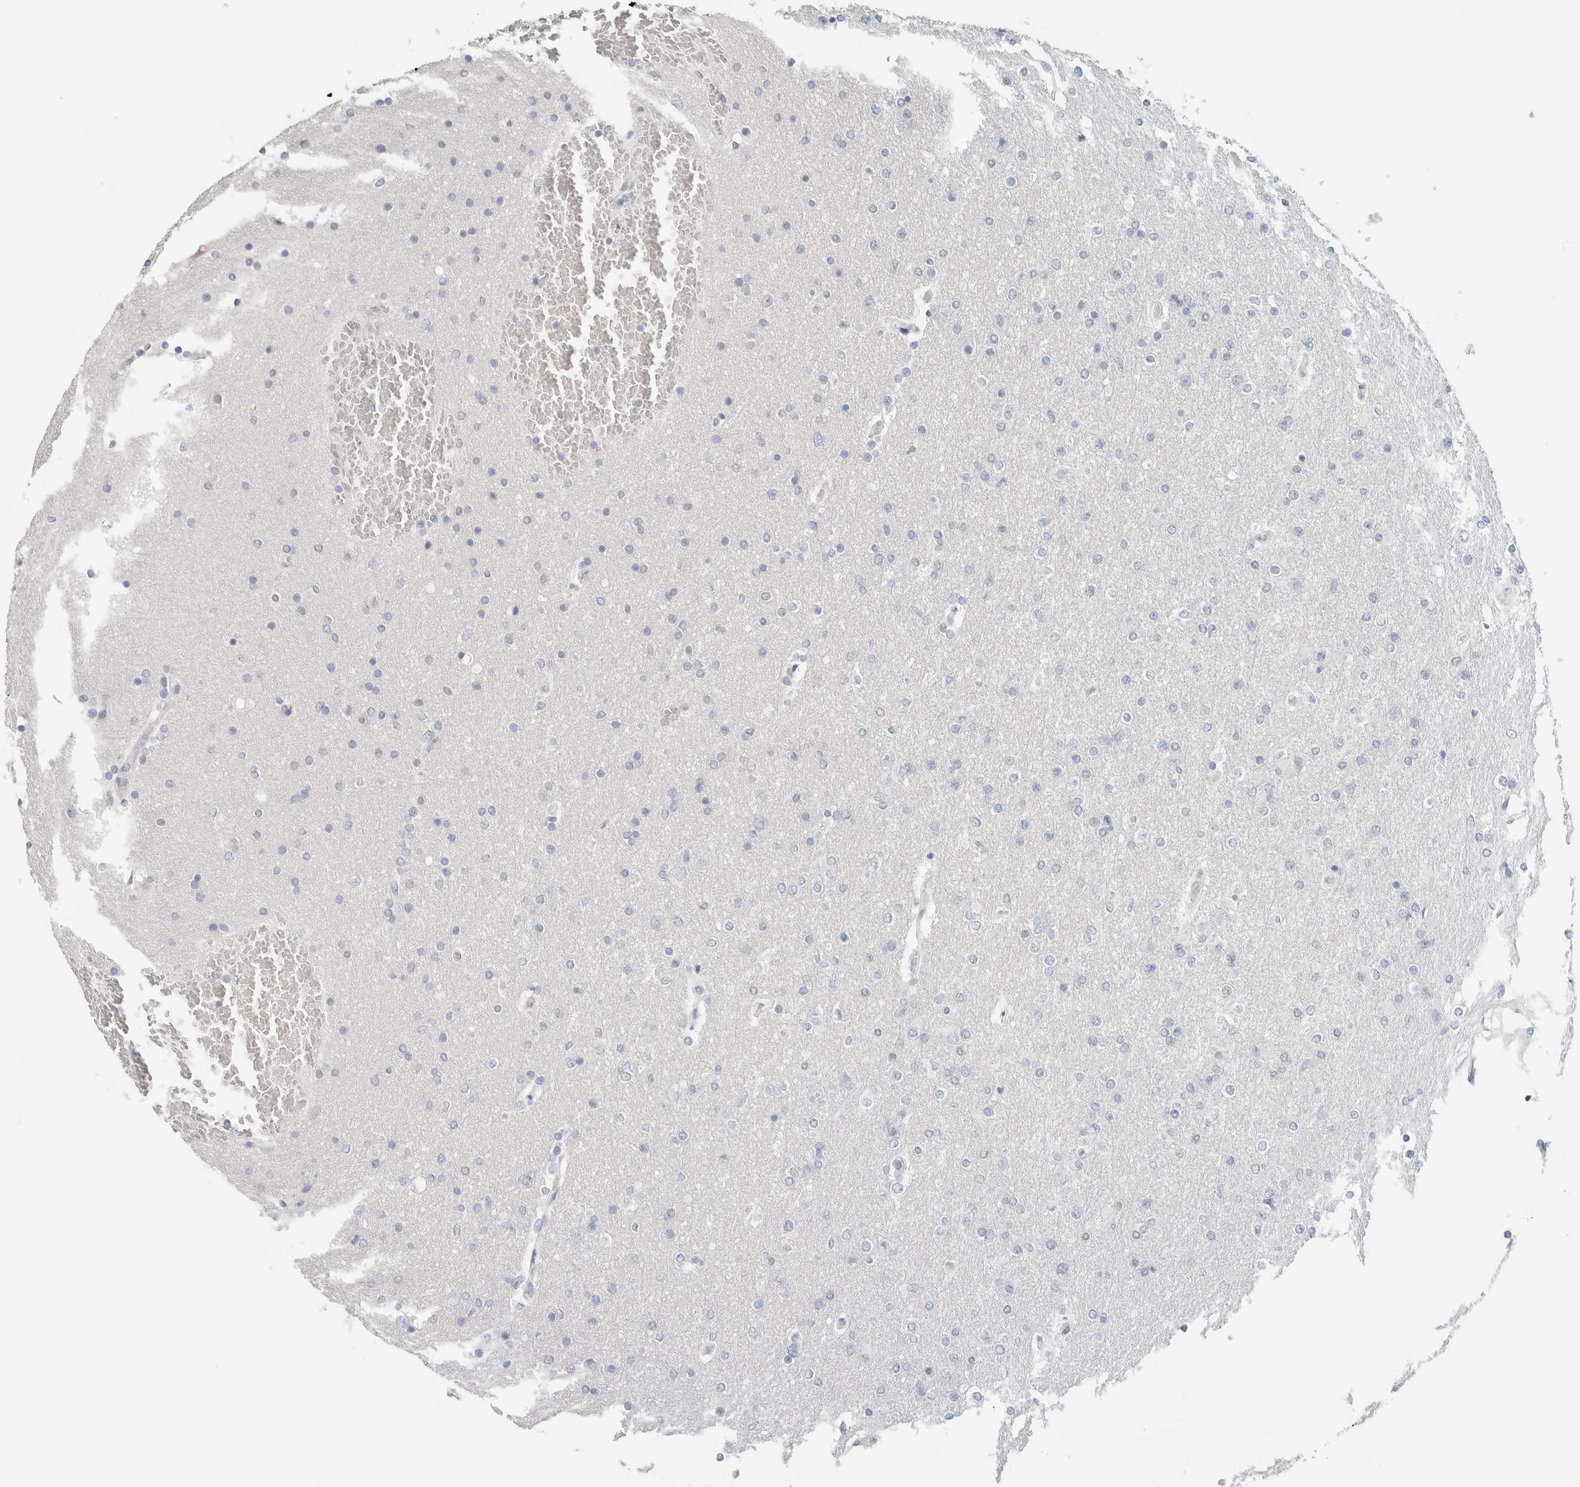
{"staining": {"intensity": "negative", "quantity": "none", "location": "none"}, "tissue": "glioma", "cell_type": "Tumor cells", "image_type": "cancer", "snomed": [{"axis": "morphology", "description": "Glioma, malignant, High grade"}, {"axis": "topography", "description": "Cerebral cortex"}], "caption": "Malignant high-grade glioma was stained to show a protein in brown. There is no significant positivity in tumor cells.", "gene": "IL6", "patient": {"sex": "female", "age": 36}}